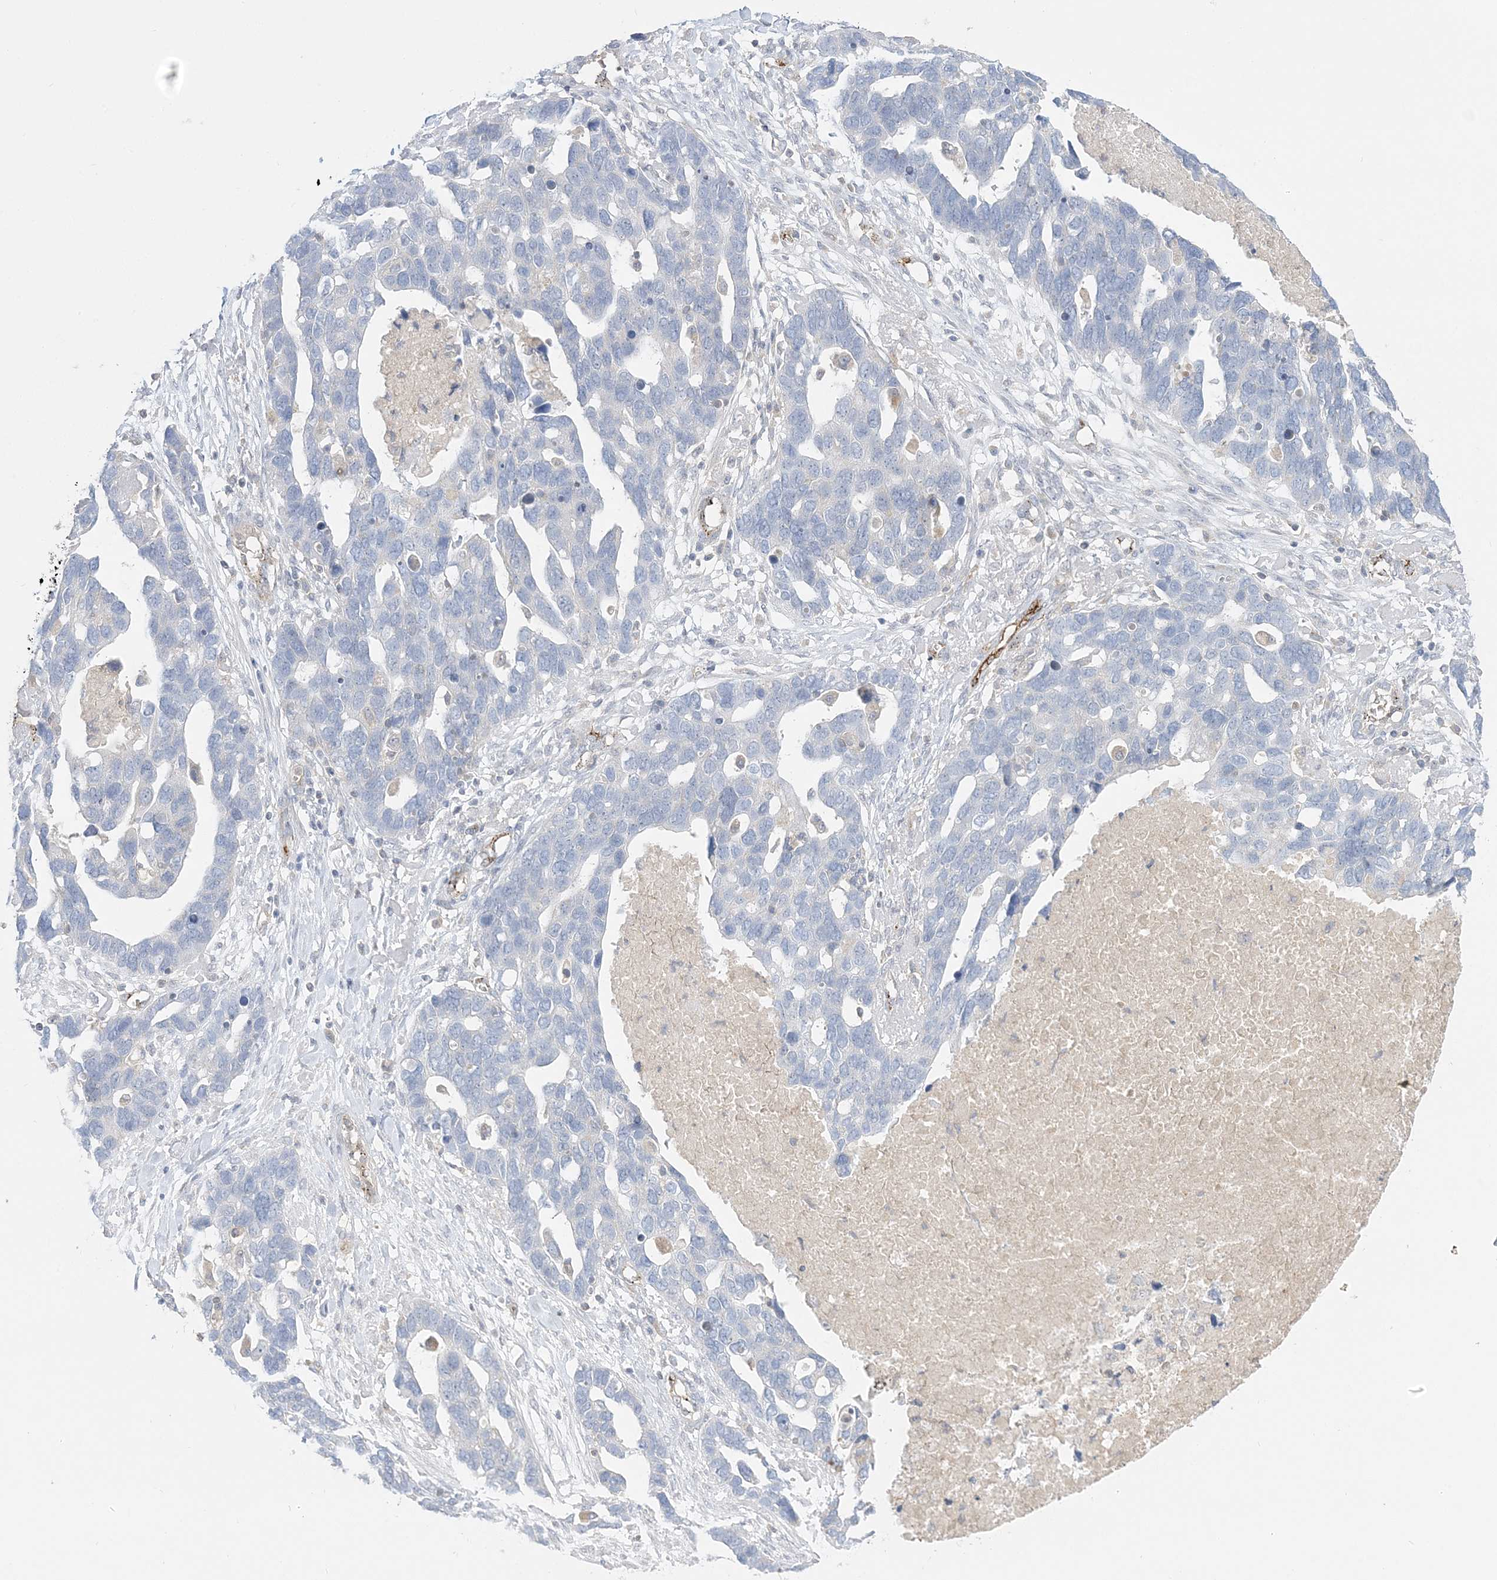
{"staining": {"intensity": "negative", "quantity": "none", "location": "none"}, "tissue": "ovarian cancer", "cell_type": "Tumor cells", "image_type": "cancer", "snomed": [{"axis": "morphology", "description": "Cystadenocarcinoma, serous, NOS"}, {"axis": "topography", "description": "Ovary"}], "caption": "IHC of human ovarian serous cystadenocarcinoma demonstrates no expression in tumor cells. (Immunohistochemistry, brightfield microscopy, high magnification).", "gene": "INPP1", "patient": {"sex": "female", "age": 54}}